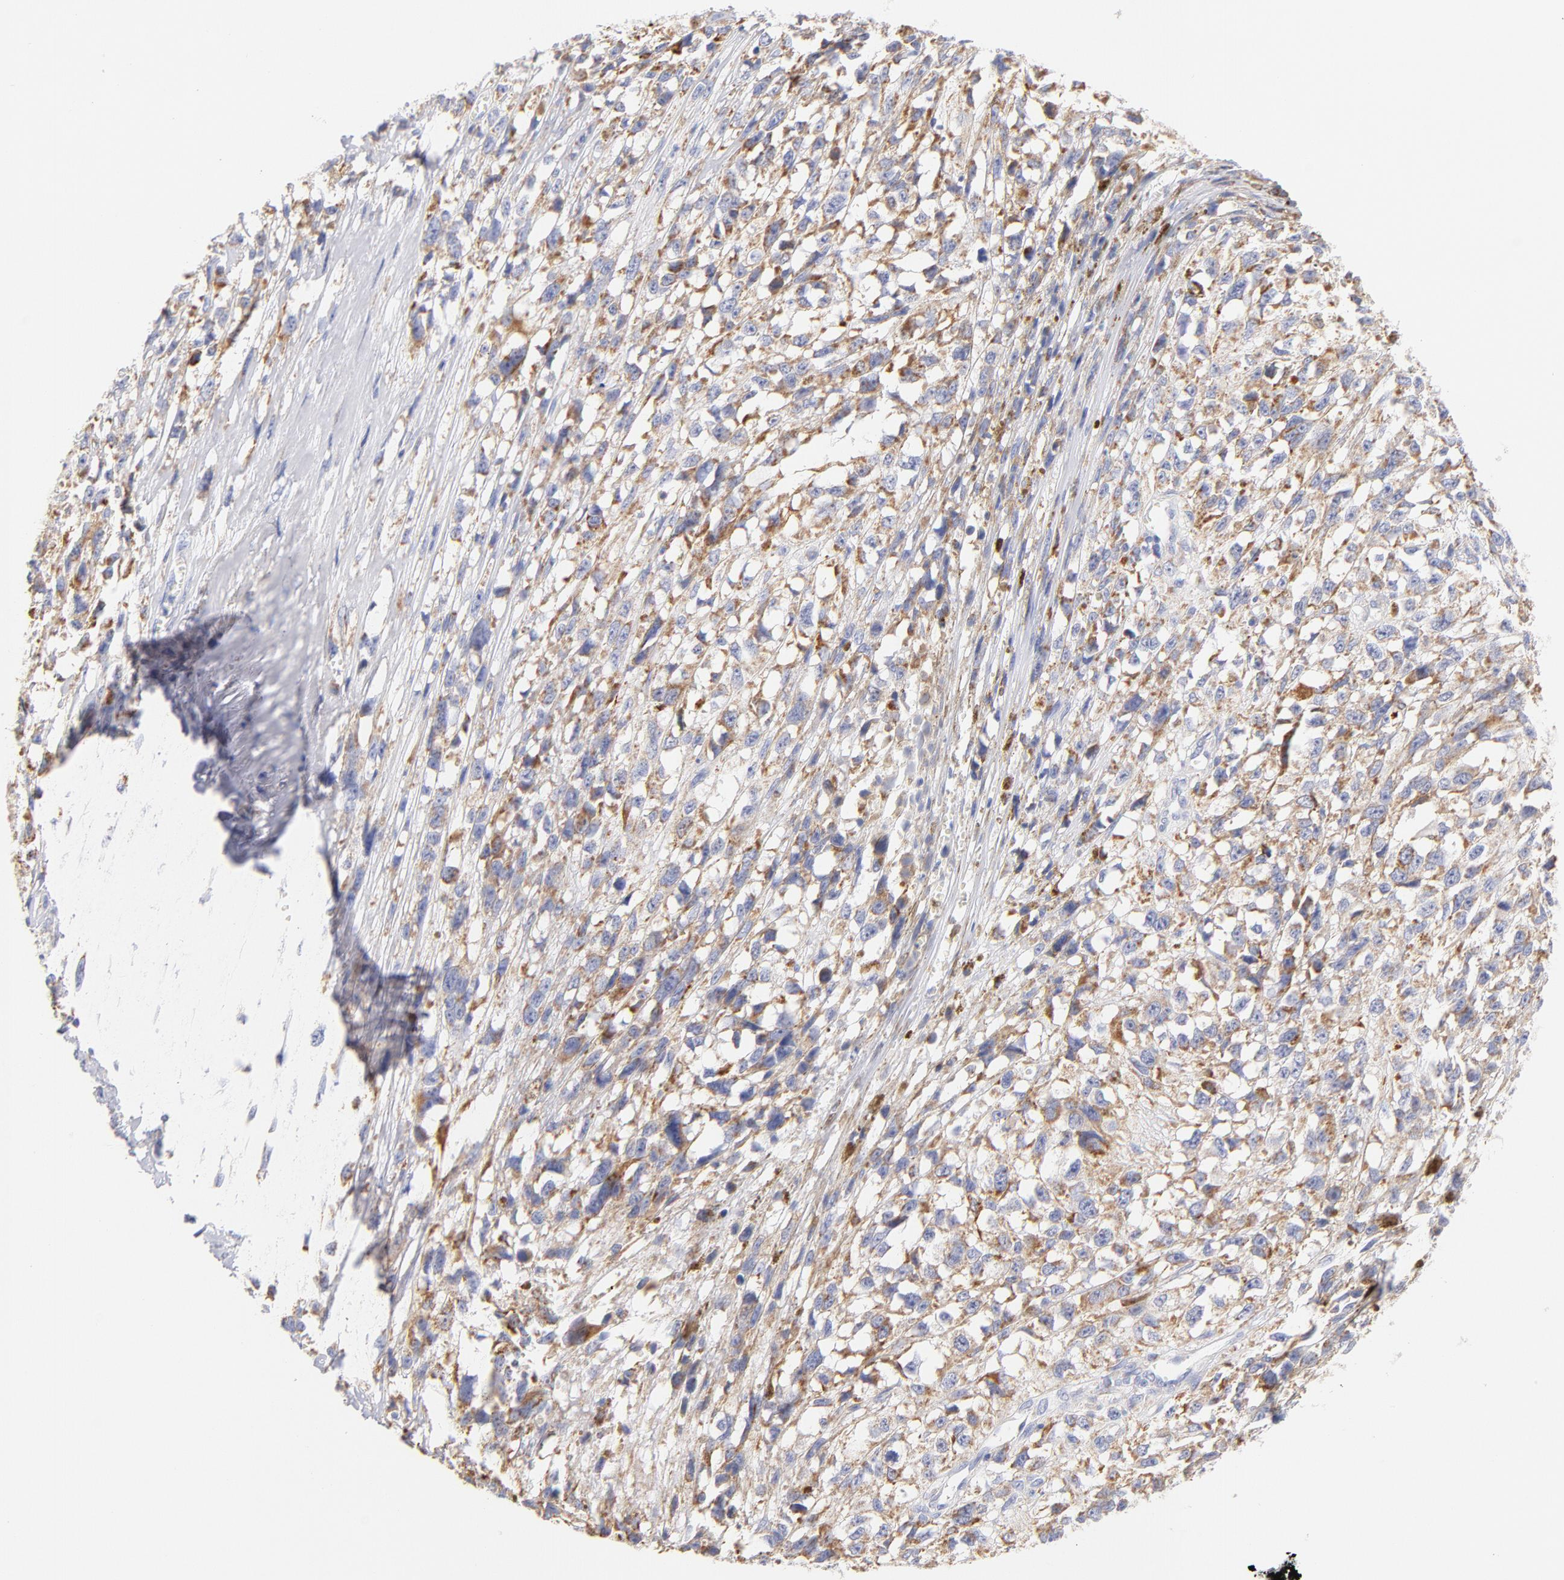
{"staining": {"intensity": "weak", "quantity": "<25%", "location": "cytoplasmic/membranous"}, "tissue": "melanoma", "cell_type": "Tumor cells", "image_type": "cancer", "snomed": [{"axis": "morphology", "description": "Malignant melanoma, Metastatic site"}, {"axis": "topography", "description": "Lymph node"}], "caption": "The IHC histopathology image has no significant expression in tumor cells of melanoma tissue. (Stains: DAB (3,3'-diaminobenzidine) IHC with hematoxylin counter stain, Microscopy: brightfield microscopy at high magnification).", "gene": "AIFM1", "patient": {"sex": "male", "age": 59}}